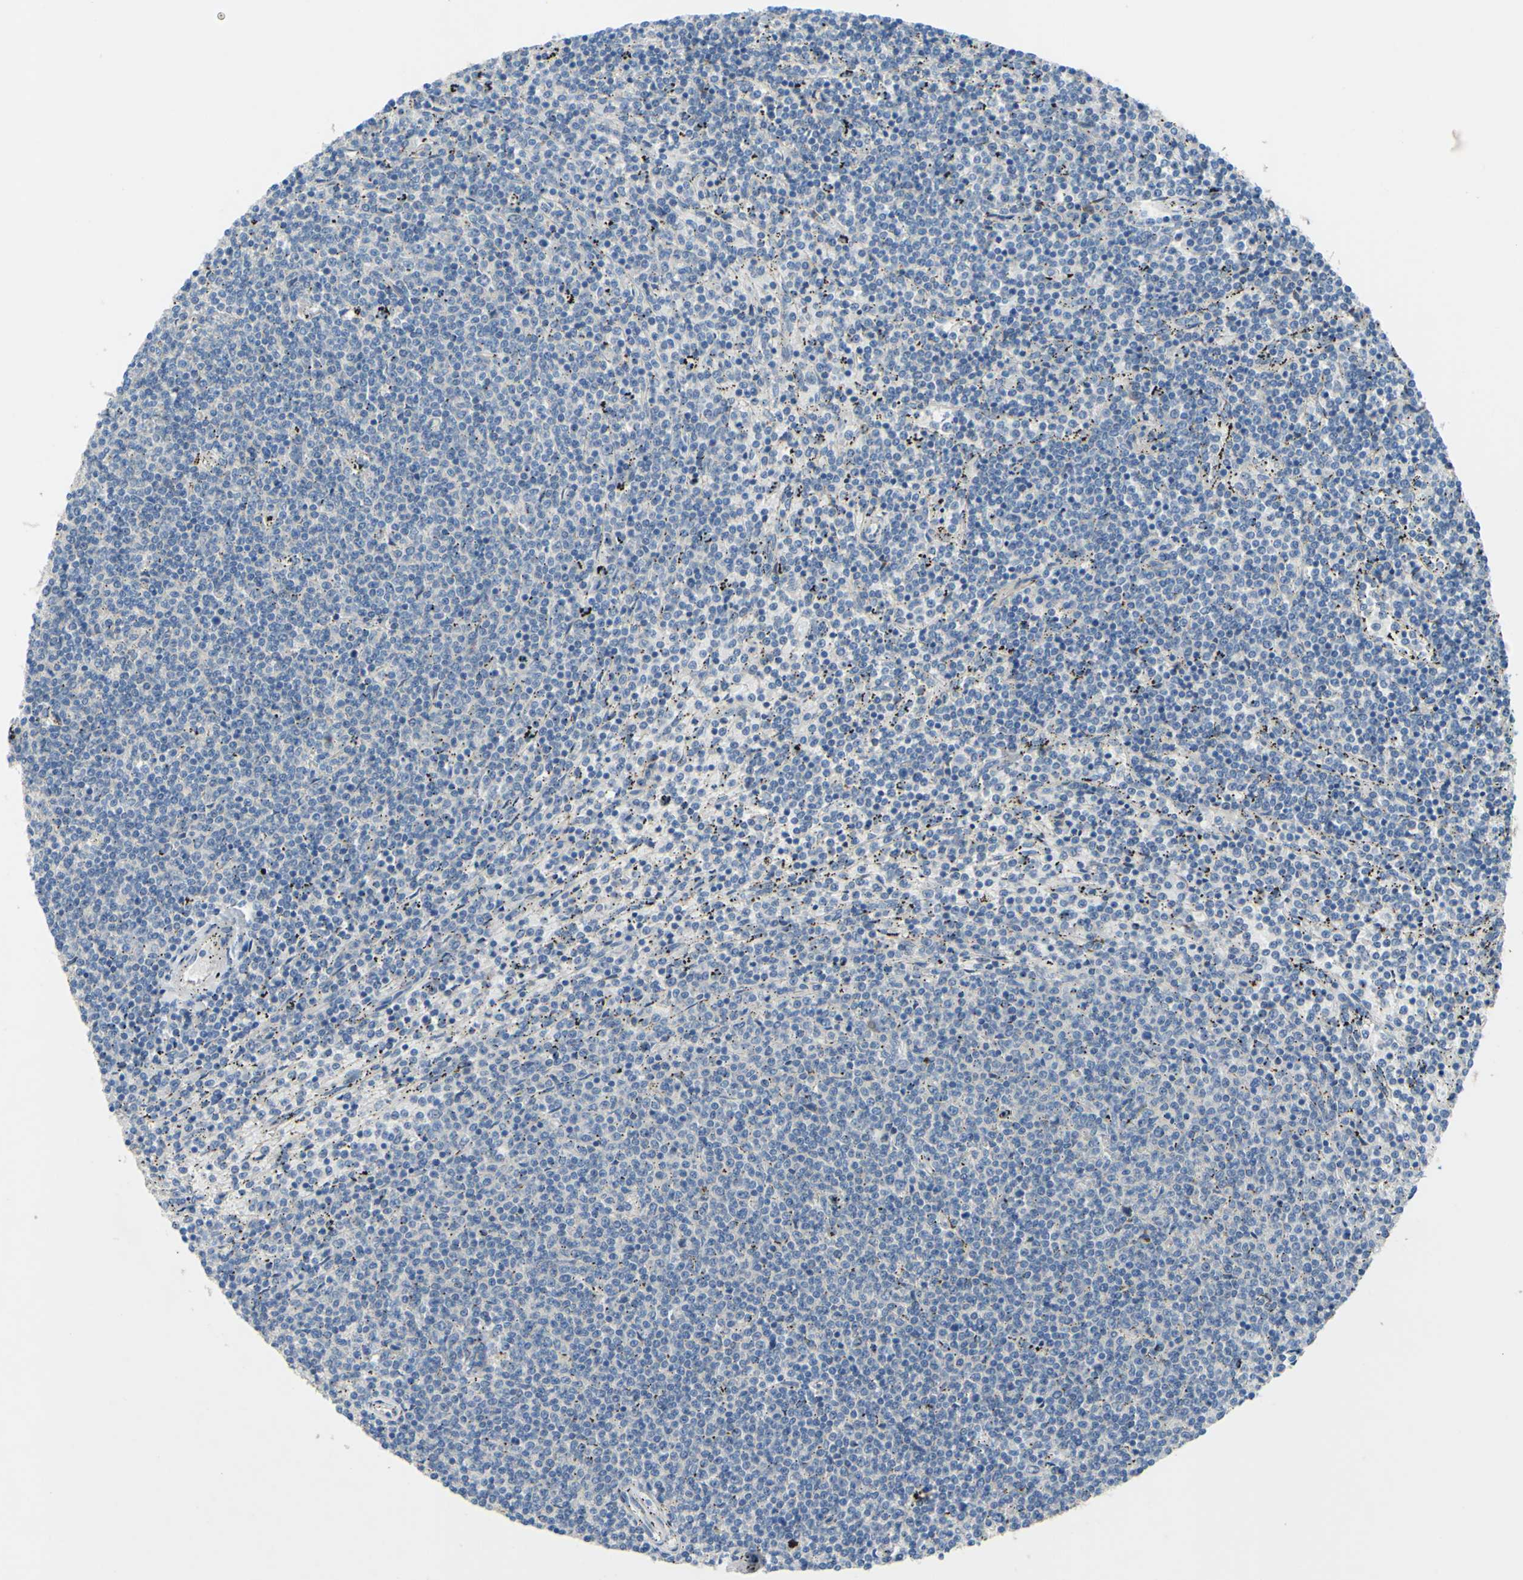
{"staining": {"intensity": "negative", "quantity": "none", "location": "none"}, "tissue": "lymphoma", "cell_type": "Tumor cells", "image_type": "cancer", "snomed": [{"axis": "morphology", "description": "Malignant lymphoma, non-Hodgkin's type, Low grade"}, {"axis": "topography", "description": "Spleen"}], "caption": "A high-resolution photomicrograph shows immunohistochemistry staining of lymphoma, which demonstrates no significant positivity in tumor cells. The staining is performed using DAB (3,3'-diaminobenzidine) brown chromogen with nuclei counter-stained in using hematoxylin.", "gene": "ARHGAP1", "patient": {"sex": "female", "age": 50}}